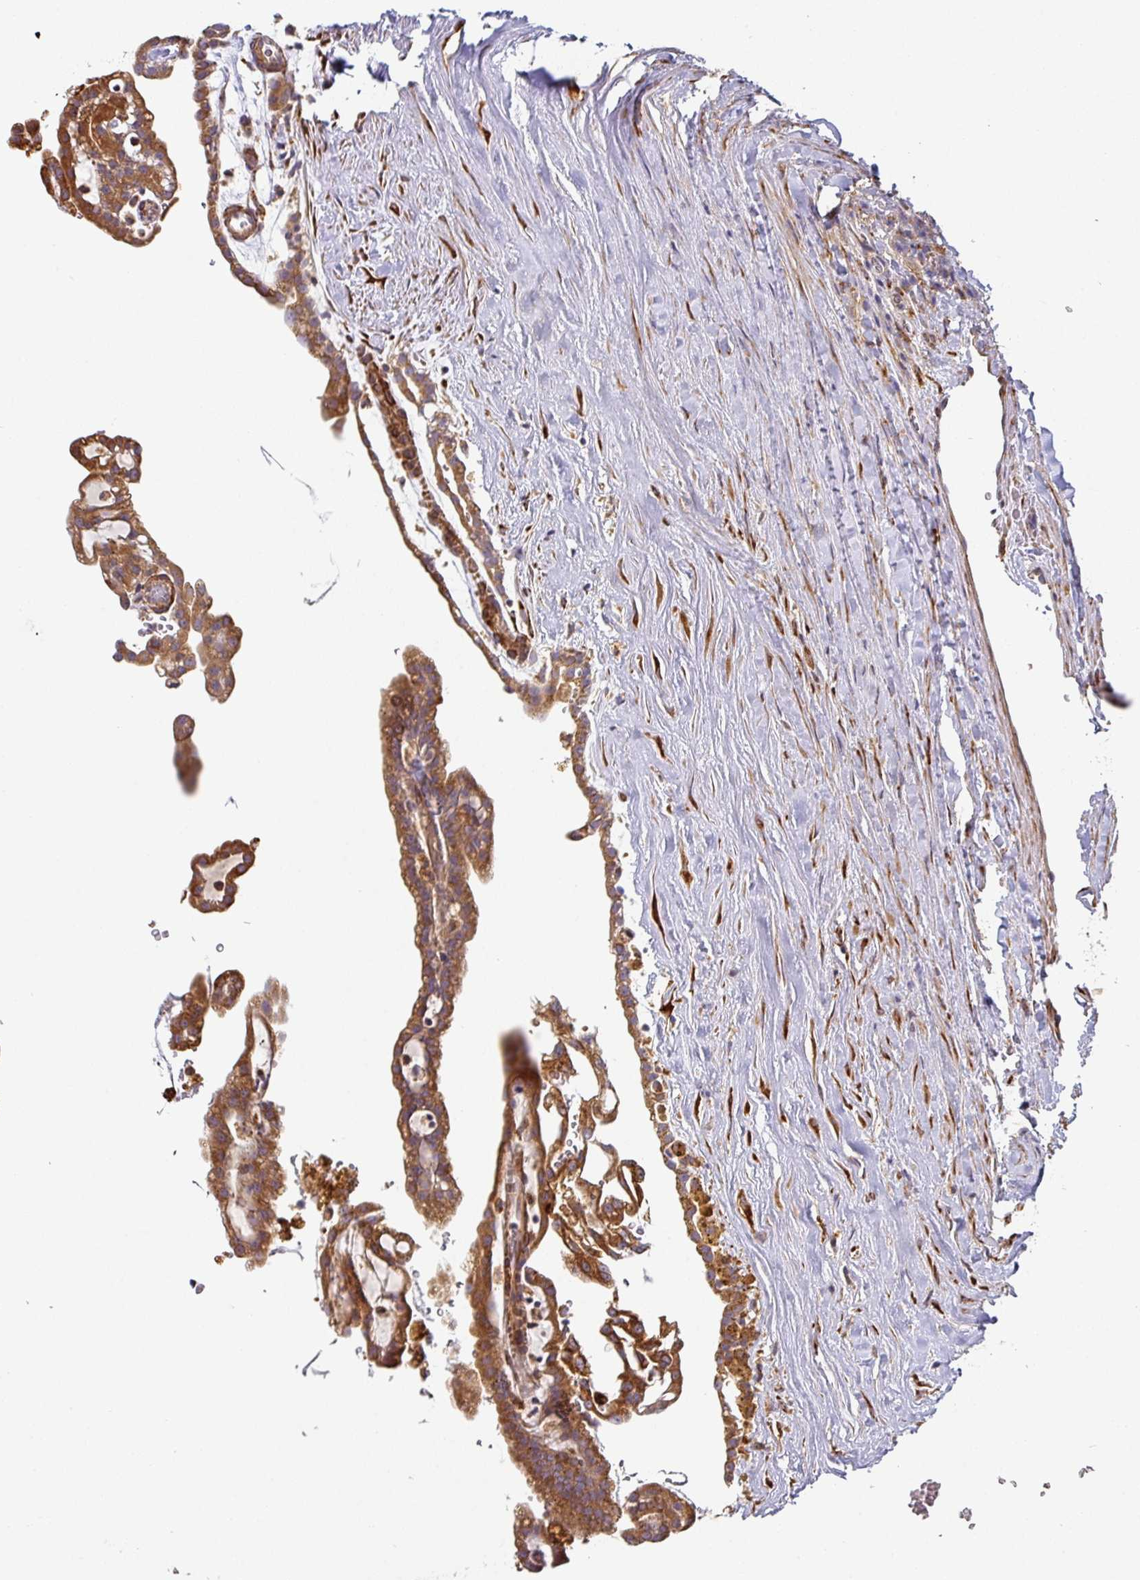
{"staining": {"intensity": "strong", "quantity": ">75%", "location": "cytoplasmic/membranous"}, "tissue": "renal cancer", "cell_type": "Tumor cells", "image_type": "cancer", "snomed": [{"axis": "morphology", "description": "Adenocarcinoma, NOS"}, {"axis": "topography", "description": "Kidney"}], "caption": "The micrograph shows a brown stain indicating the presence of a protein in the cytoplasmic/membranous of tumor cells in renal cancer. Ihc stains the protein of interest in brown and the nuclei are stained blue.", "gene": "ZNF268", "patient": {"sex": "male", "age": 63}}